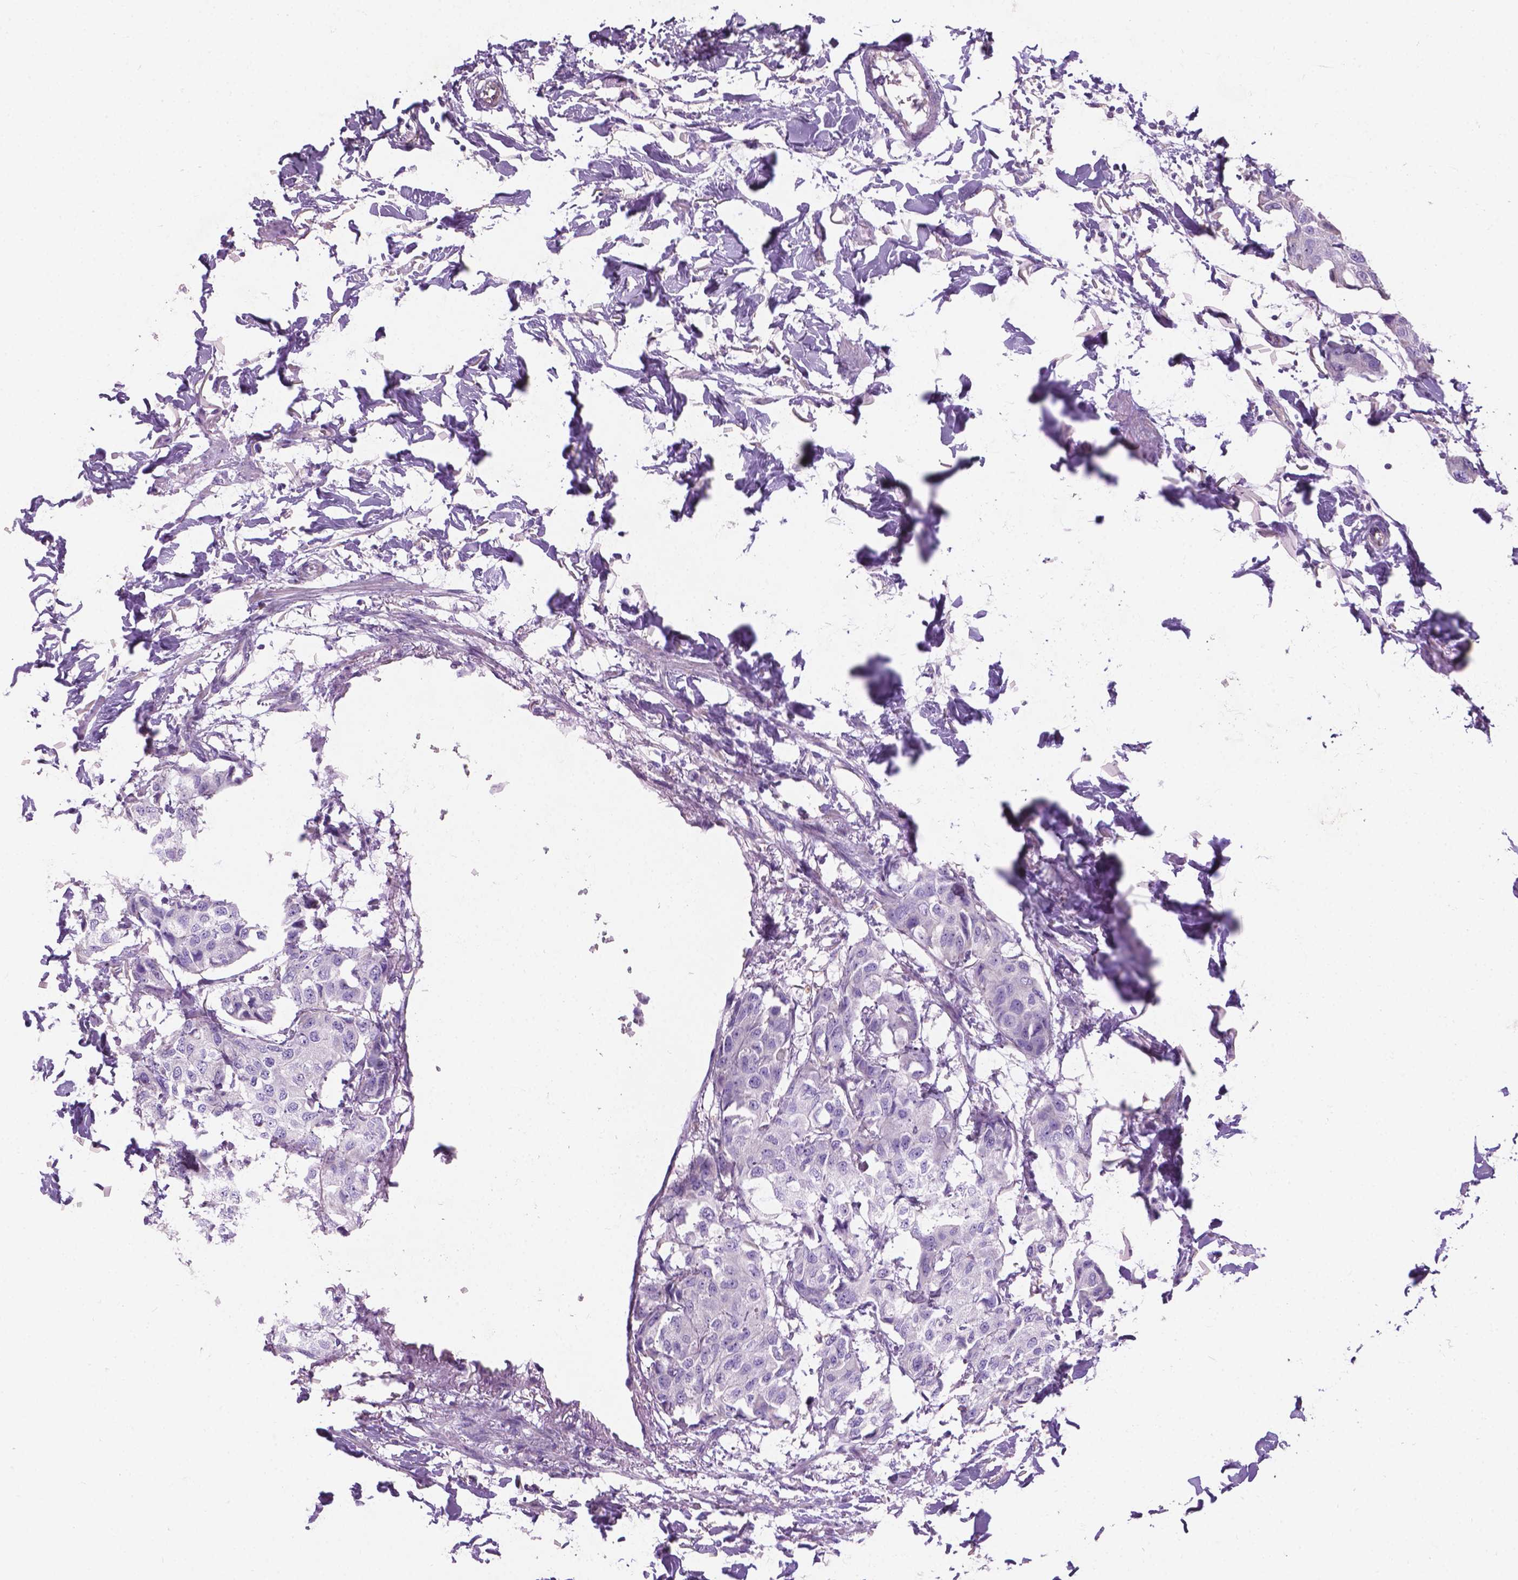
{"staining": {"intensity": "negative", "quantity": "none", "location": "none"}, "tissue": "breast cancer", "cell_type": "Tumor cells", "image_type": "cancer", "snomed": [{"axis": "morphology", "description": "Duct carcinoma"}, {"axis": "topography", "description": "Breast"}], "caption": "Tumor cells show no significant staining in breast cancer (intraductal carcinoma).", "gene": "NOXO1", "patient": {"sex": "female", "age": 80}}